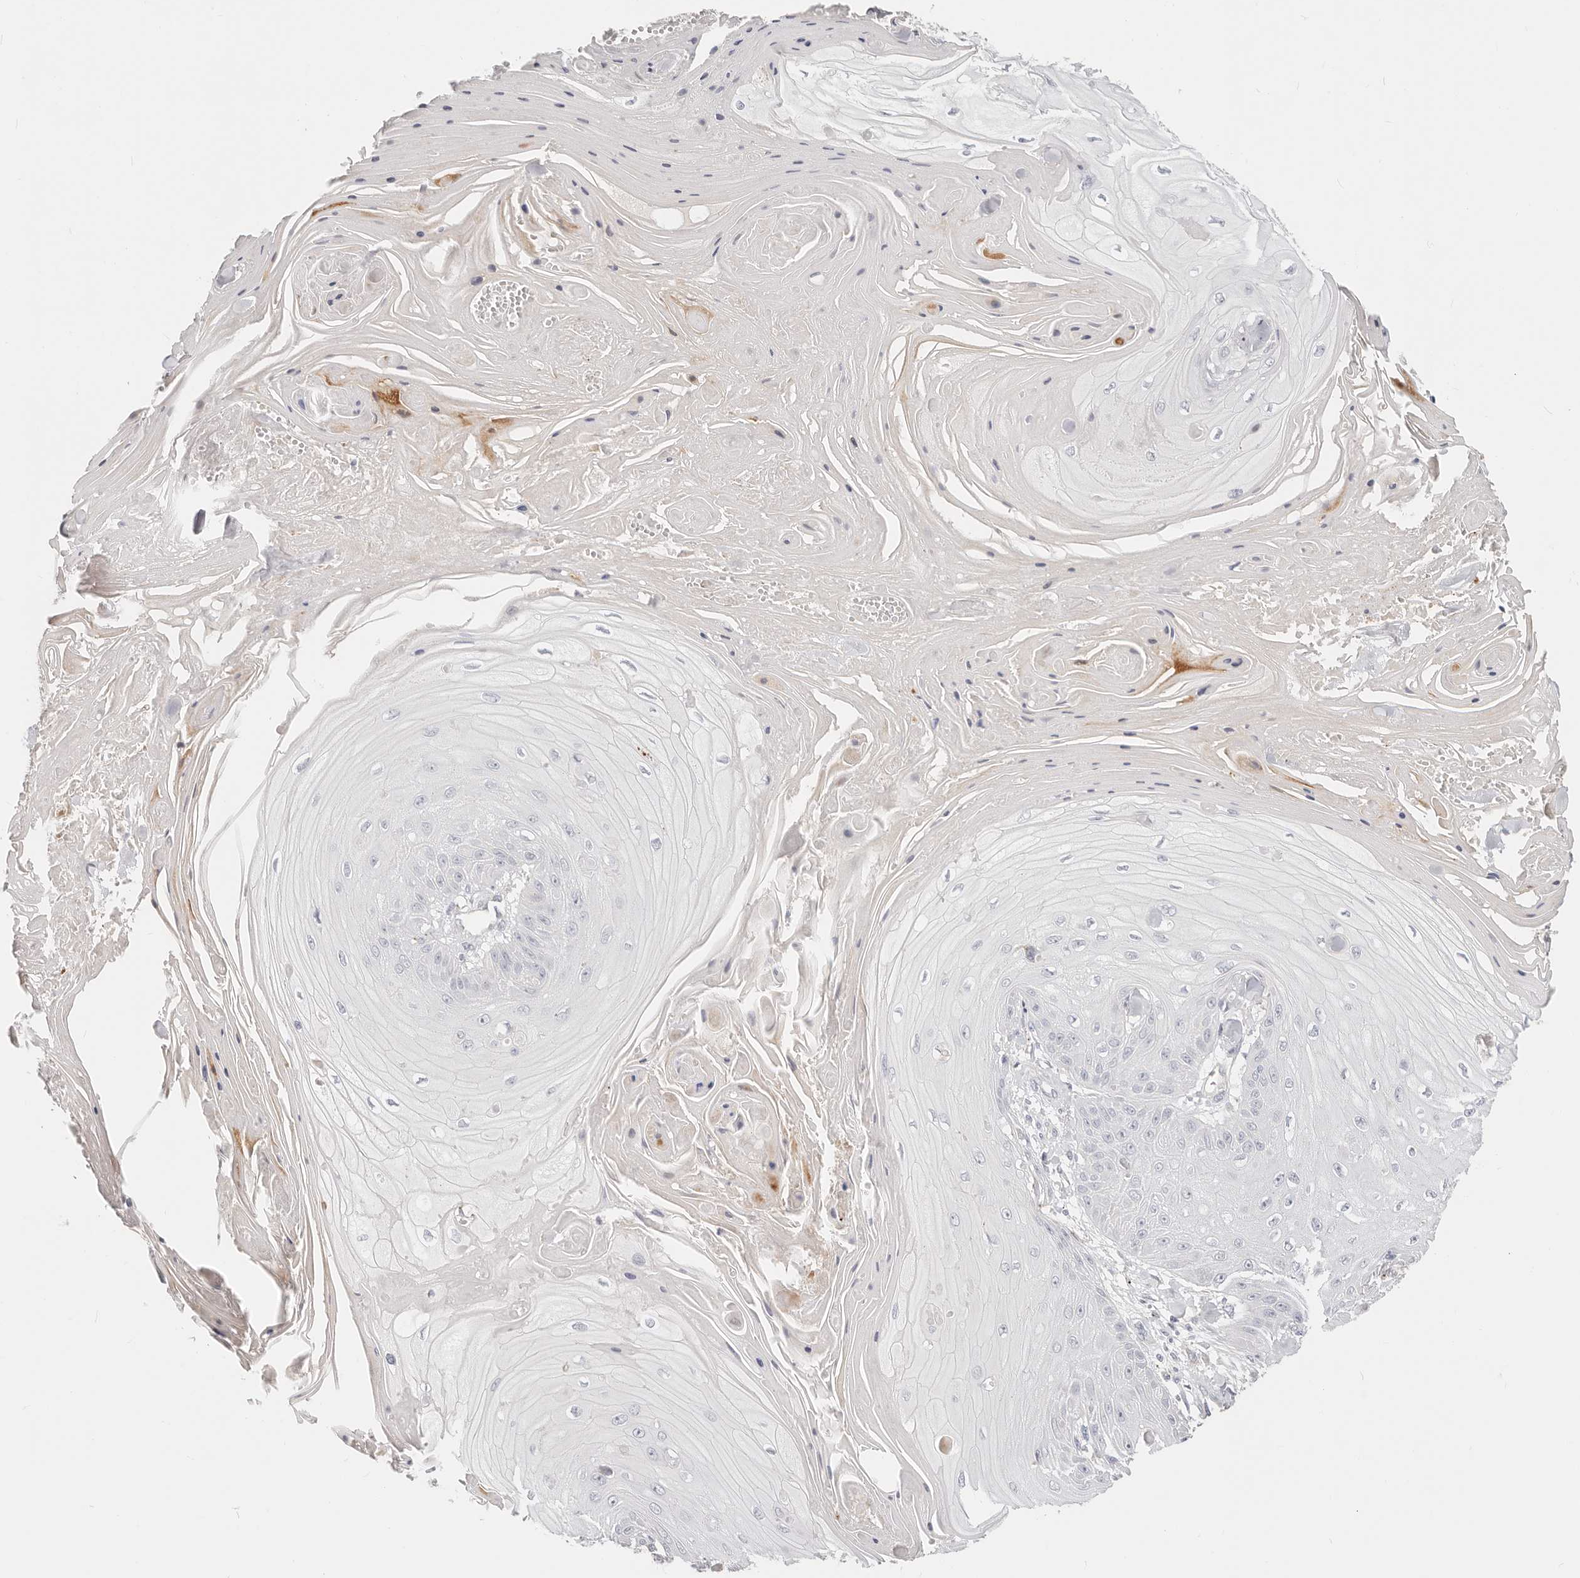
{"staining": {"intensity": "negative", "quantity": "none", "location": "none"}, "tissue": "skin cancer", "cell_type": "Tumor cells", "image_type": "cancer", "snomed": [{"axis": "morphology", "description": "Squamous cell carcinoma, NOS"}, {"axis": "topography", "description": "Skin"}], "caption": "Human skin cancer (squamous cell carcinoma) stained for a protein using immunohistochemistry (IHC) demonstrates no positivity in tumor cells.", "gene": "ZRANB1", "patient": {"sex": "male", "age": 74}}